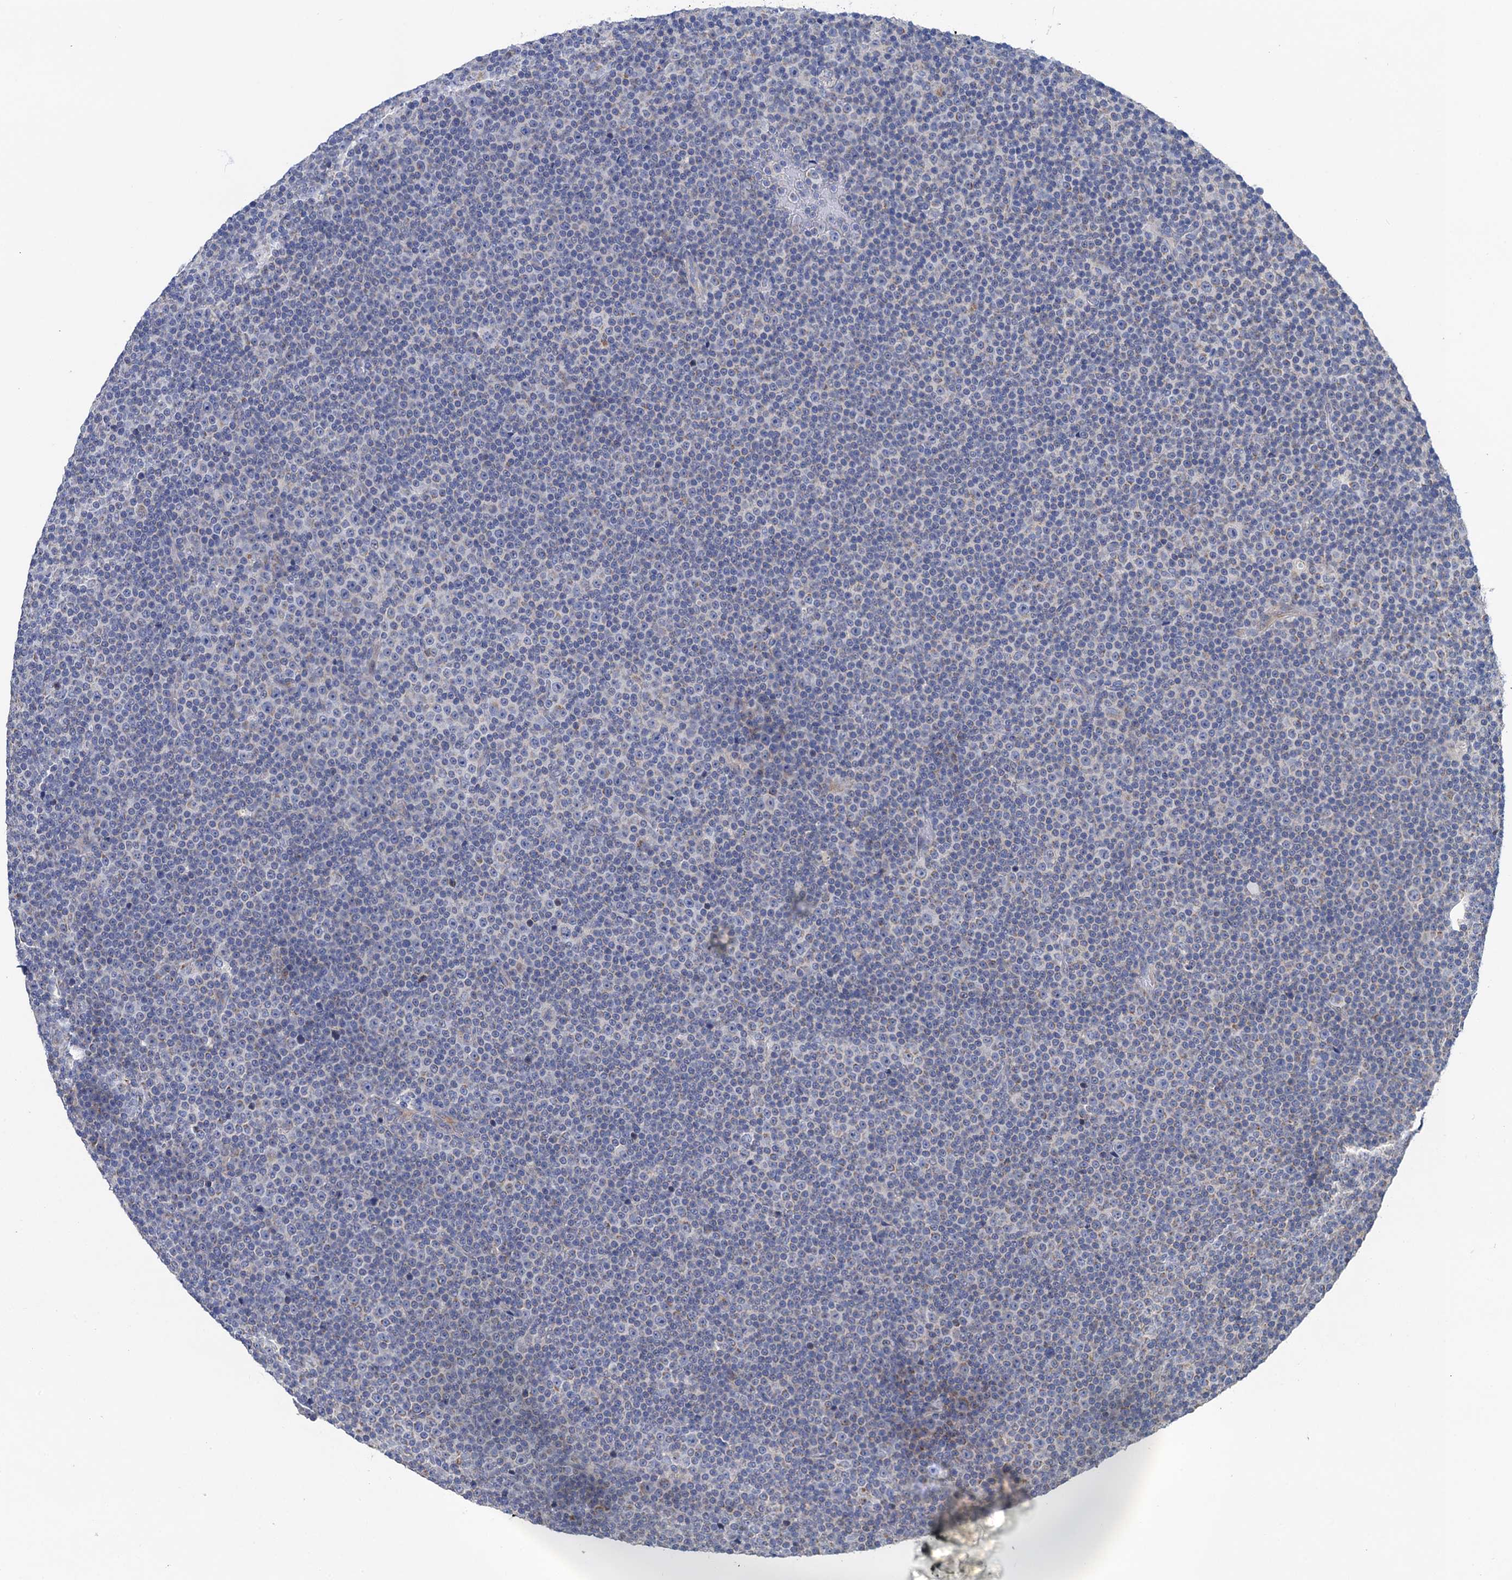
{"staining": {"intensity": "negative", "quantity": "none", "location": "none"}, "tissue": "lymphoma", "cell_type": "Tumor cells", "image_type": "cancer", "snomed": [{"axis": "morphology", "description": "Malignant lymphoma, non-Hodgkin's type, Low grade"}, {"axis": "topography", "description": "Lymph node"}], "caption": "Immunohistochemistry (IHC) image of neoplastic tissue: lymphoma stained with DAB (3,3'-diaminobenzidine) displays no significant protein staining in tumor cells.", "gene": "MRPL48", "patient": {"sex": "female", "age": 67}}